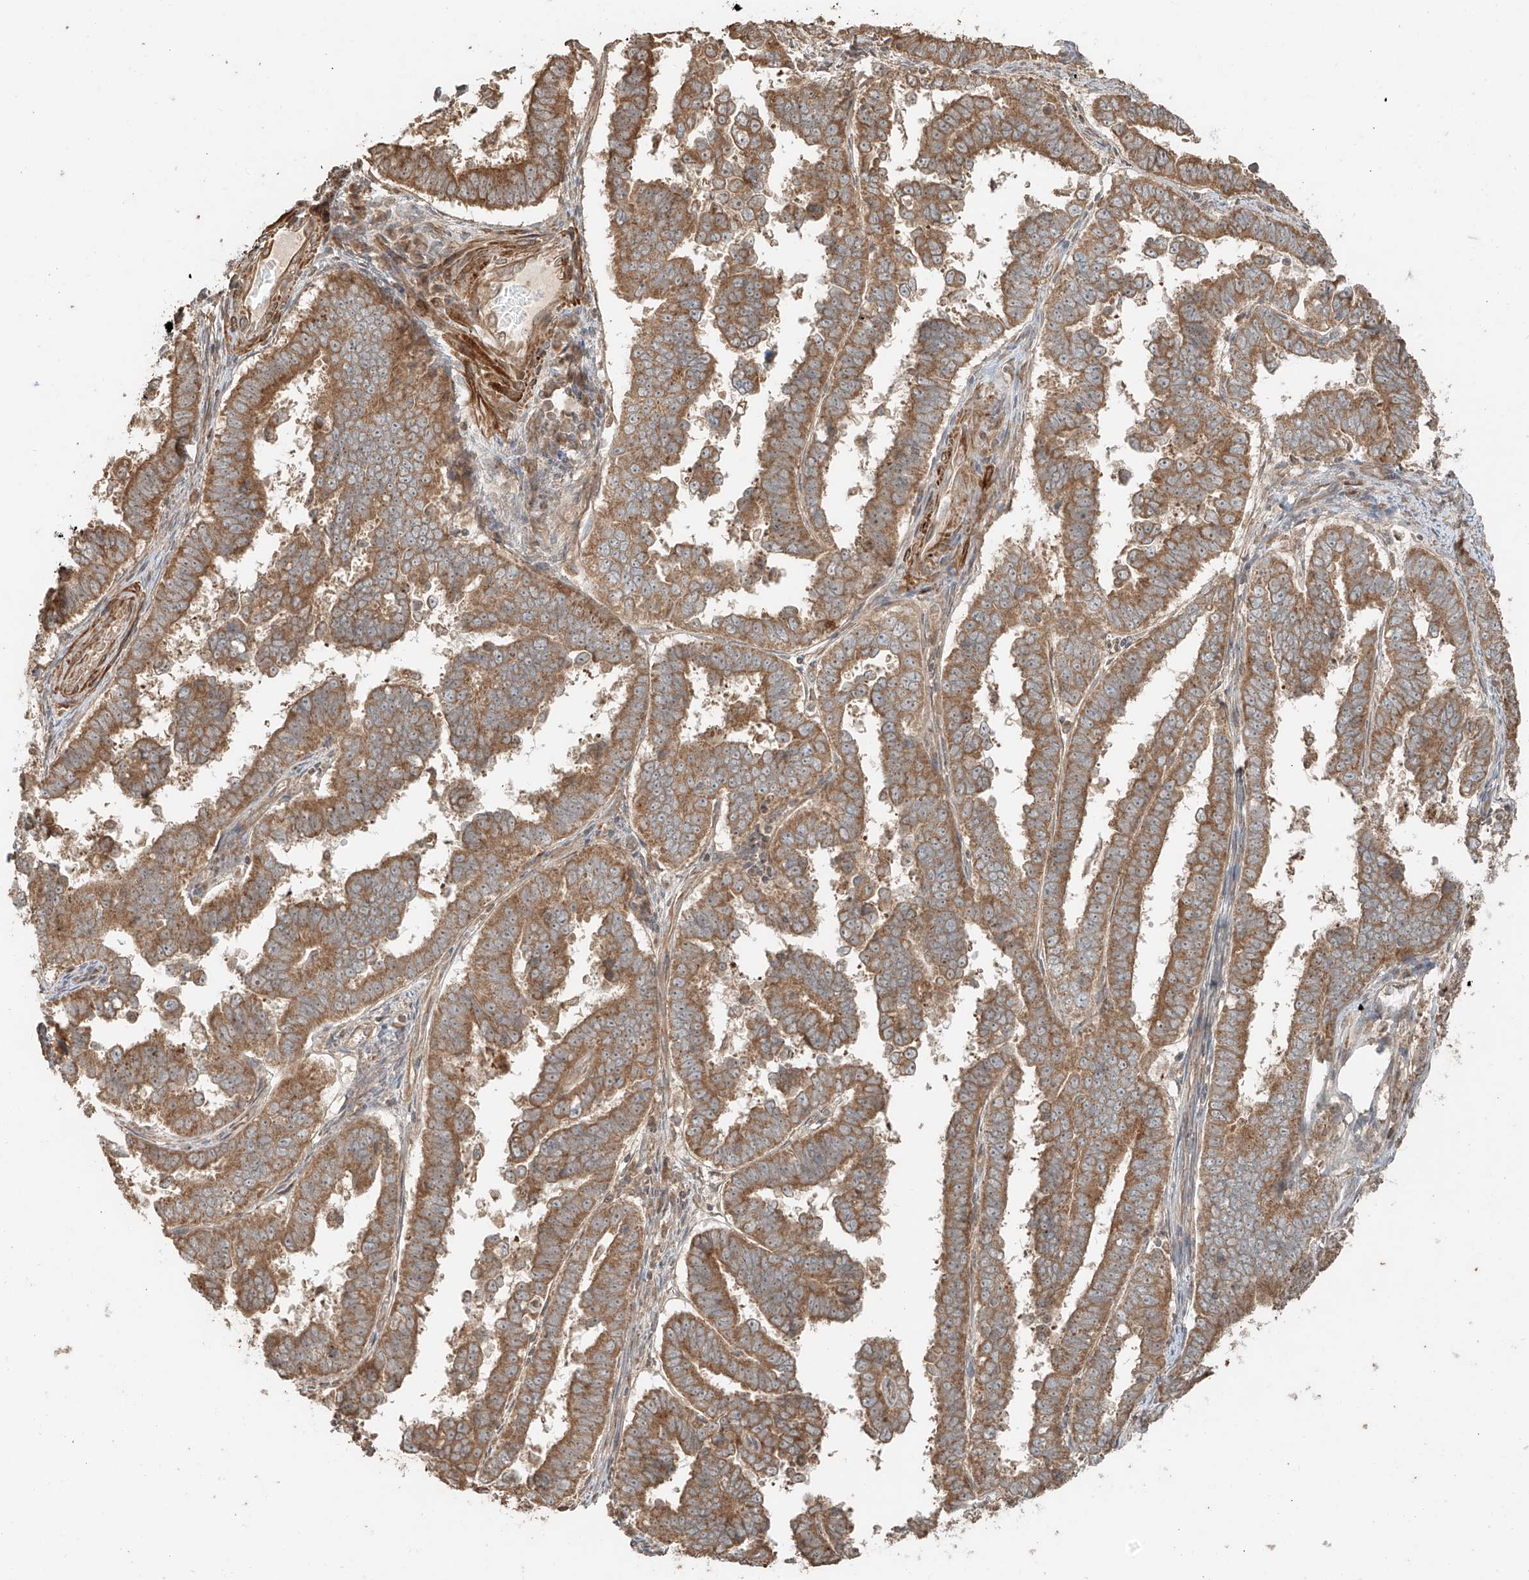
{"staining": {"intensity": "moderate", "quantity": ">75%", "location": "cytoplasmic/membranous"}, "tissue": "endometrial cancer", "cell_type": "Tumor cells", "image_type": "cancer", "snomed": [{"axis": "morphology", "description": "Adenocarcinoma, NOS"}, {"axis": "topography", "description": "Endometrium"}], "caption": "Immunohistochemical staining of human endometrial cancer (adenocarcinoma) shows medium levels of moderate cytoplasmic/membranous protein positivity in approximately >75% of tumor cells.", "gene": "ANKZF1", "patient": {"sex": "female", "age": 75}}